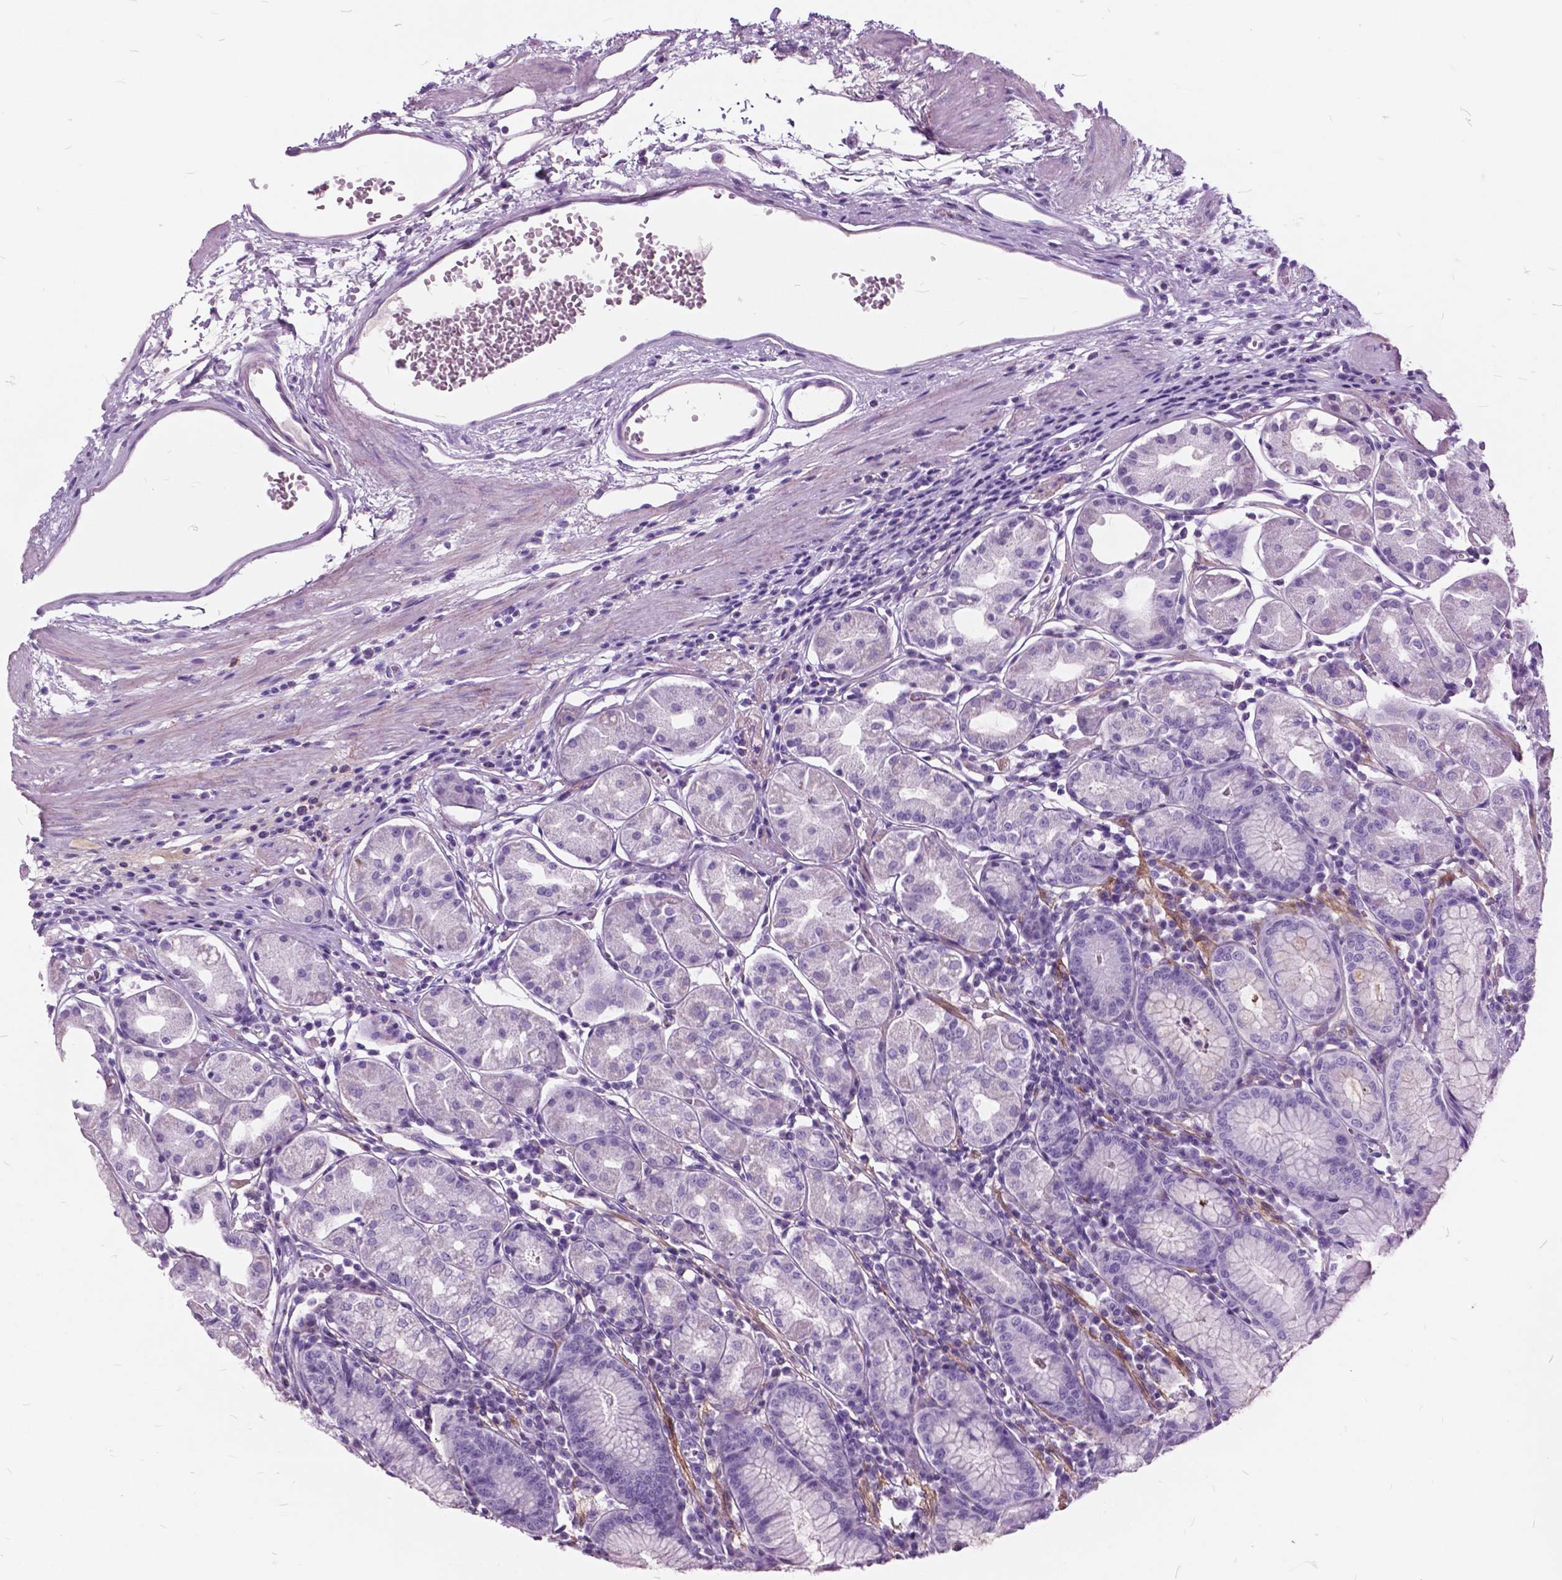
{"staining": {"intensity": "negative", "quantity": "none", "location": "none"}, "tissue": "stomach", "cell_type": "Glandular cells", "image_type": "normal", "snomed": [{"axis": "morphology", "description": "Normal tissue, NOS"}, {"axis": "topography", "description": "Stomach"}], "caption": "High power microscopy photomicrograph of an immunohistochemistry image of normal stomach, revealing no significant positivity in glandular cells. (DAB (3,3'-diaminobenzidine) immunohistochemistry visualized using brightfield microscopy, high magnification).", "gene": "GDF9", "patient": {"sex": "male", "age": 55}}